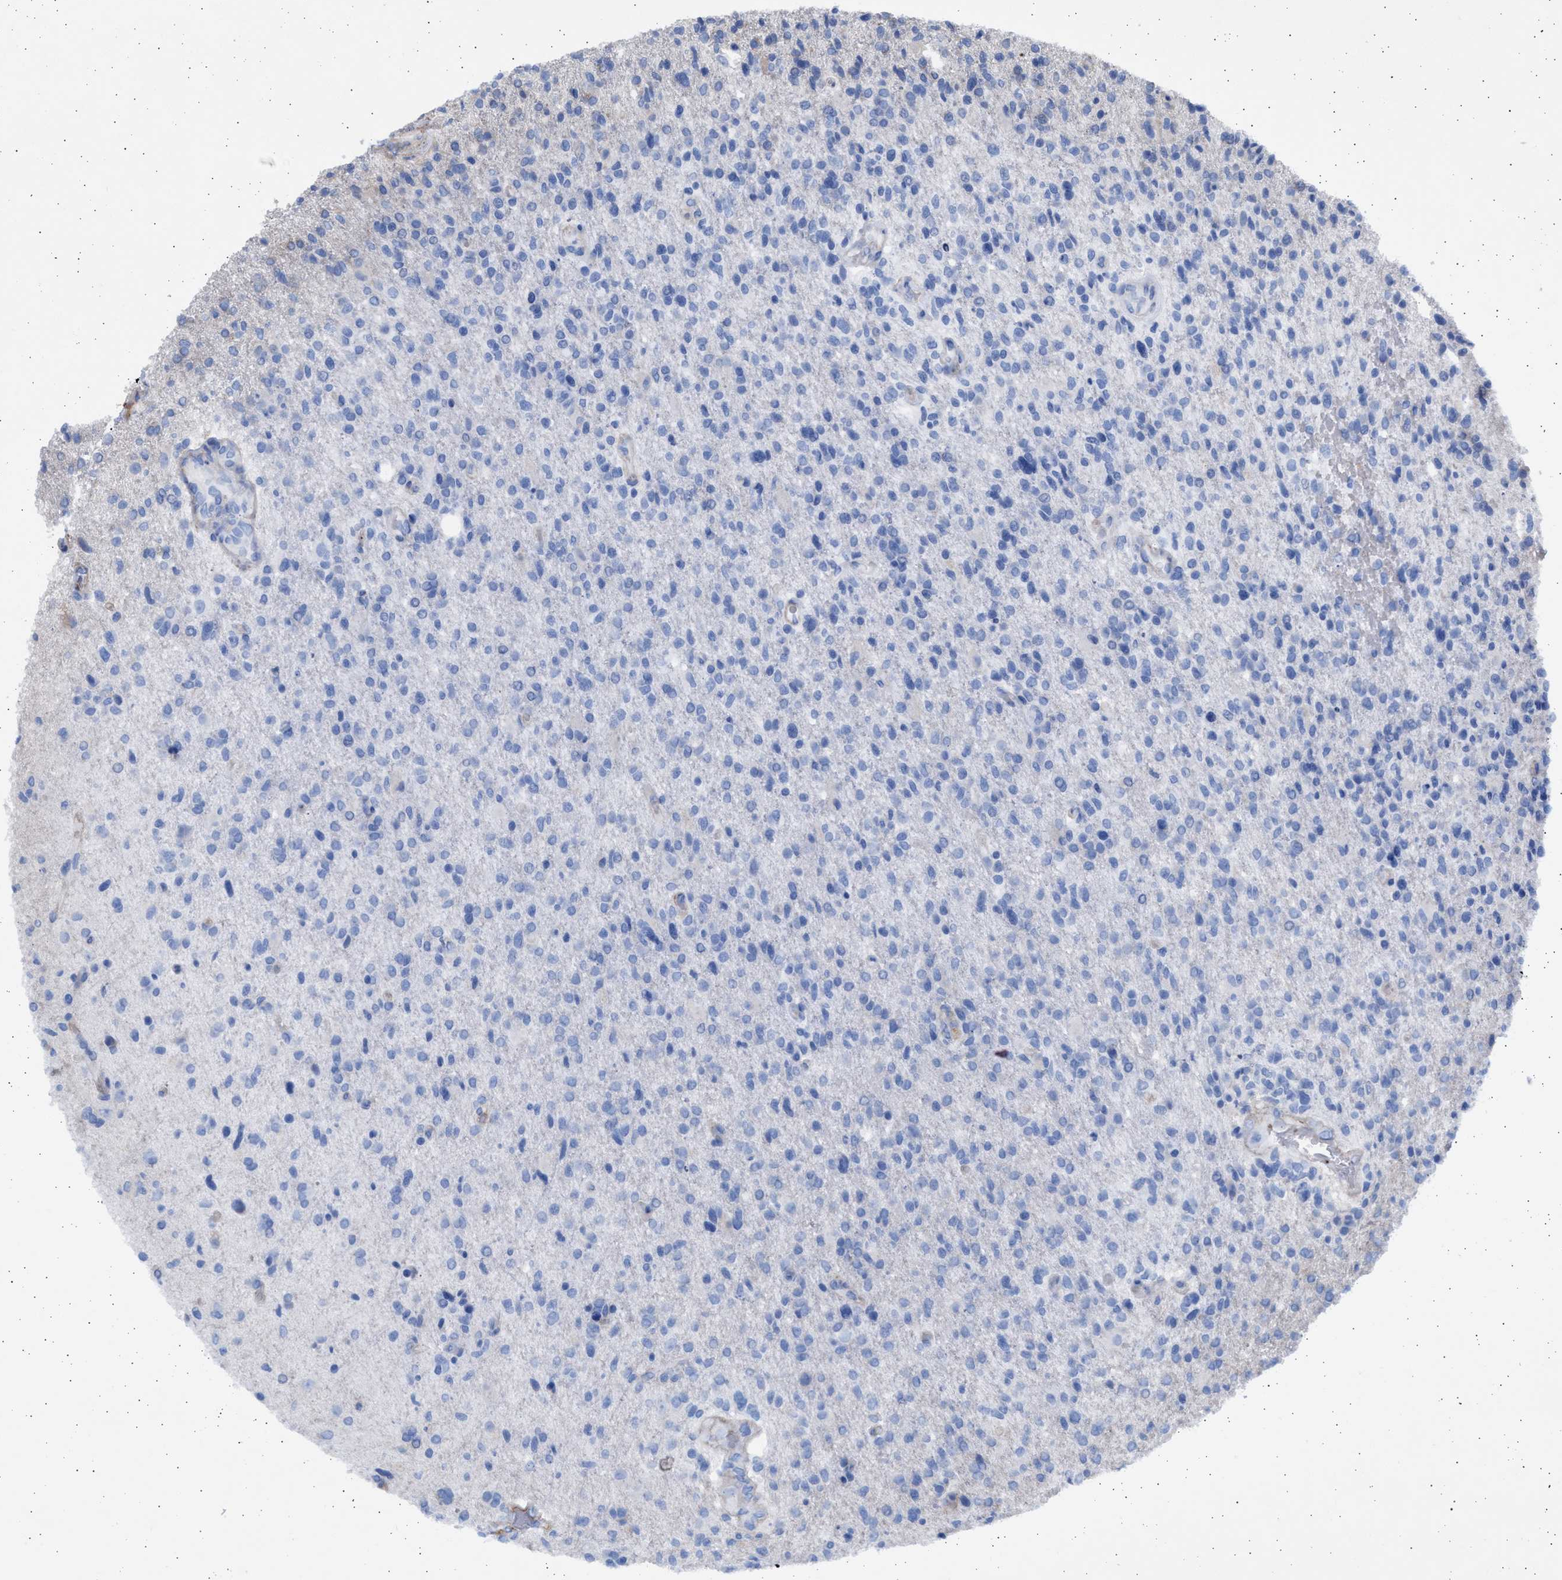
{"staining": {"intensity": "negative", "quantity": "none", "location": "none"}, "tissue": "glioma", "cell_type": "Tumor cells", "image_type": "cancer", "snomed": [{"axis": "morphology", "description": "Glioma, malignant, High grade"}, {"axis": "topography", "description": "Brain"}], "caption": "The photomicrograph reveals no significant staining in tumor cells of malignant high-grade glioma.", "gene": "NBR1", "patient": {"sex": "male", "age": 72}}